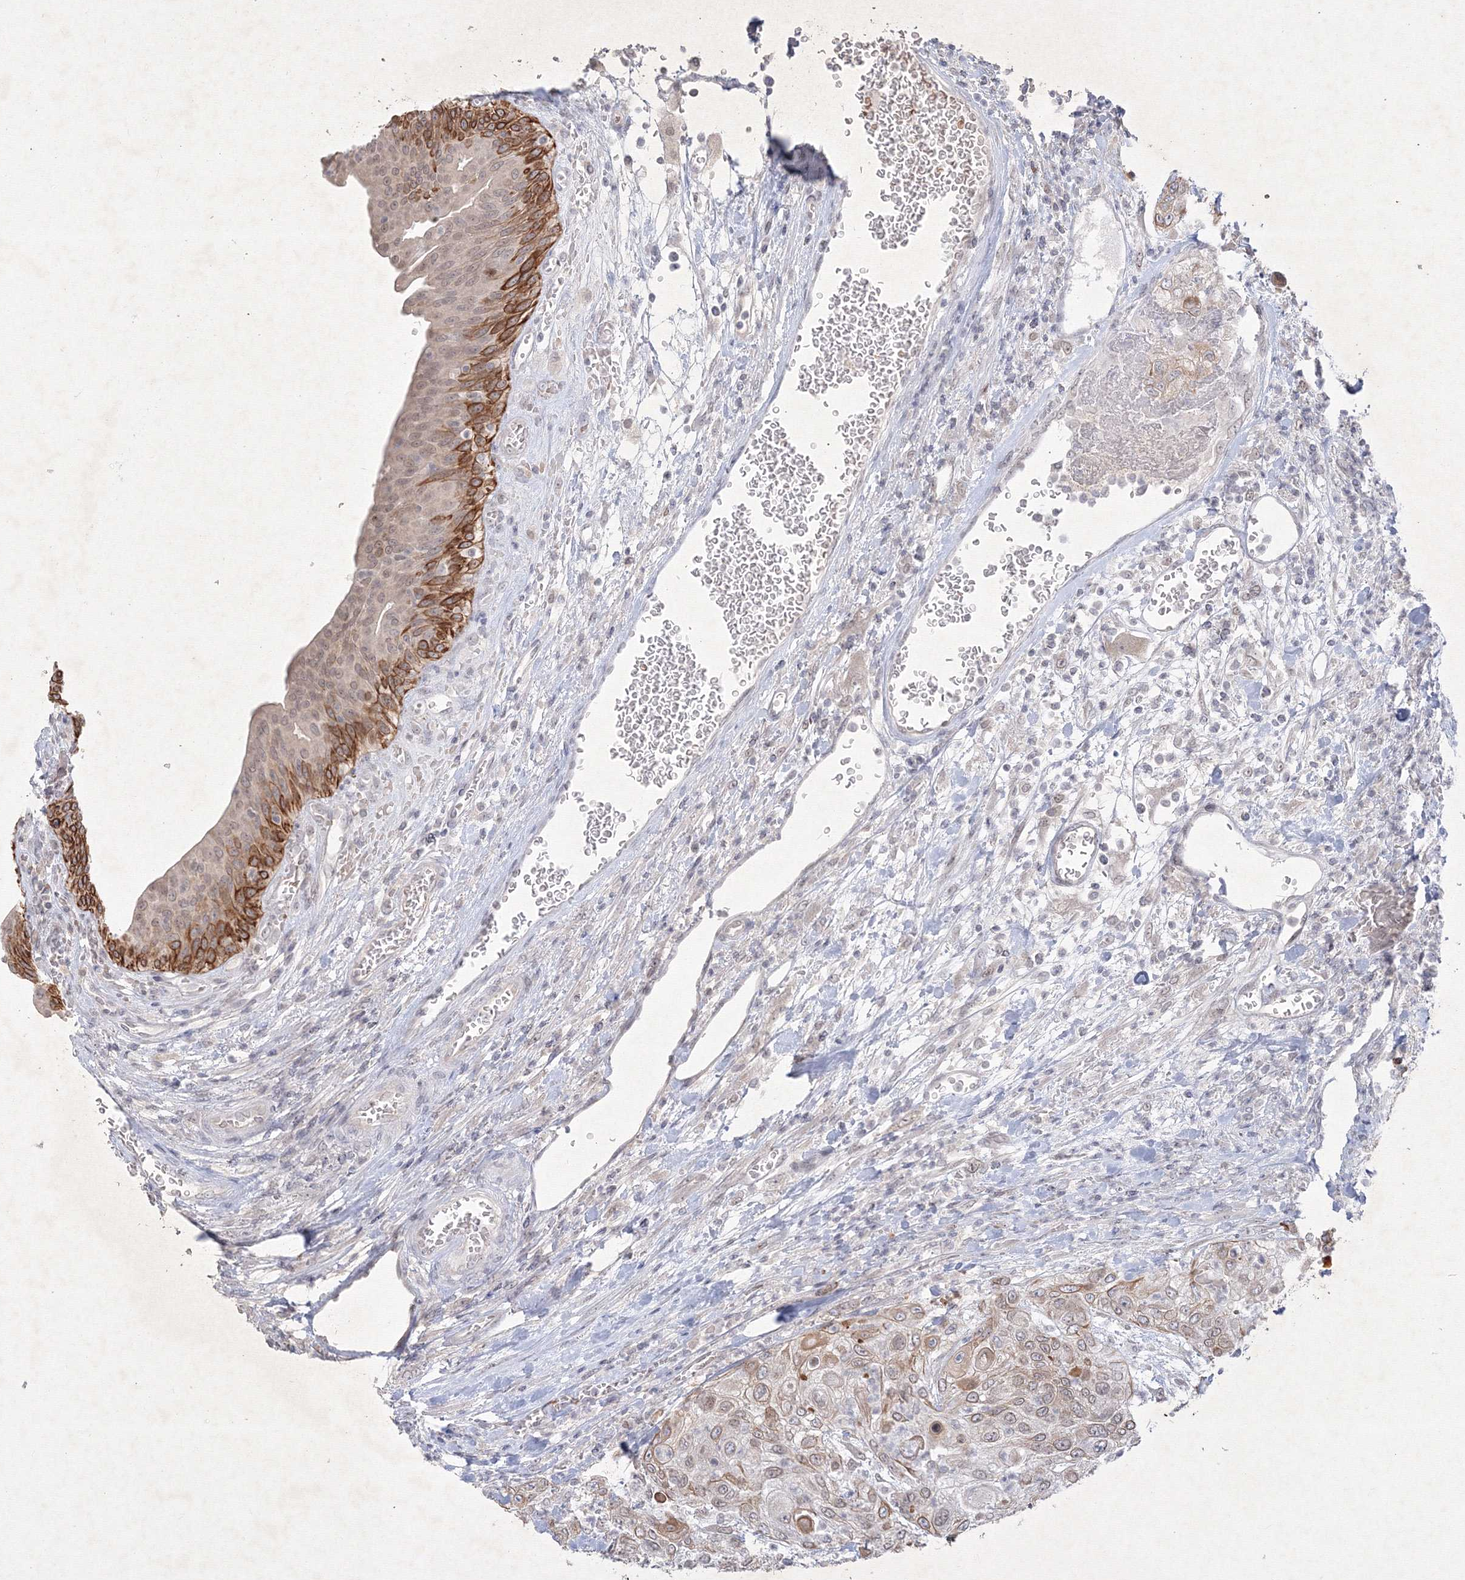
{"staining": {"intensity": "moderate", "quantity": ">75%", "location": "cytoplasmic/membranous"}, "tissue": "urothelial cancer", "cell_type": "Tumor cells", "image_type": "cancer", "snomed": [{"axis": "morphology", "description": "Urothelial carcinoma, High grade"}, {"axis": "topography", "description": "Urinary bladder"}], "caption": "IHC of human urothelial cancer reveals medium levels of moderate cytoplasmic/membranous staining in about >75% of tumor cells.", "gene": "NXPE3", "patient": {"sex": "female", "age": 79}}